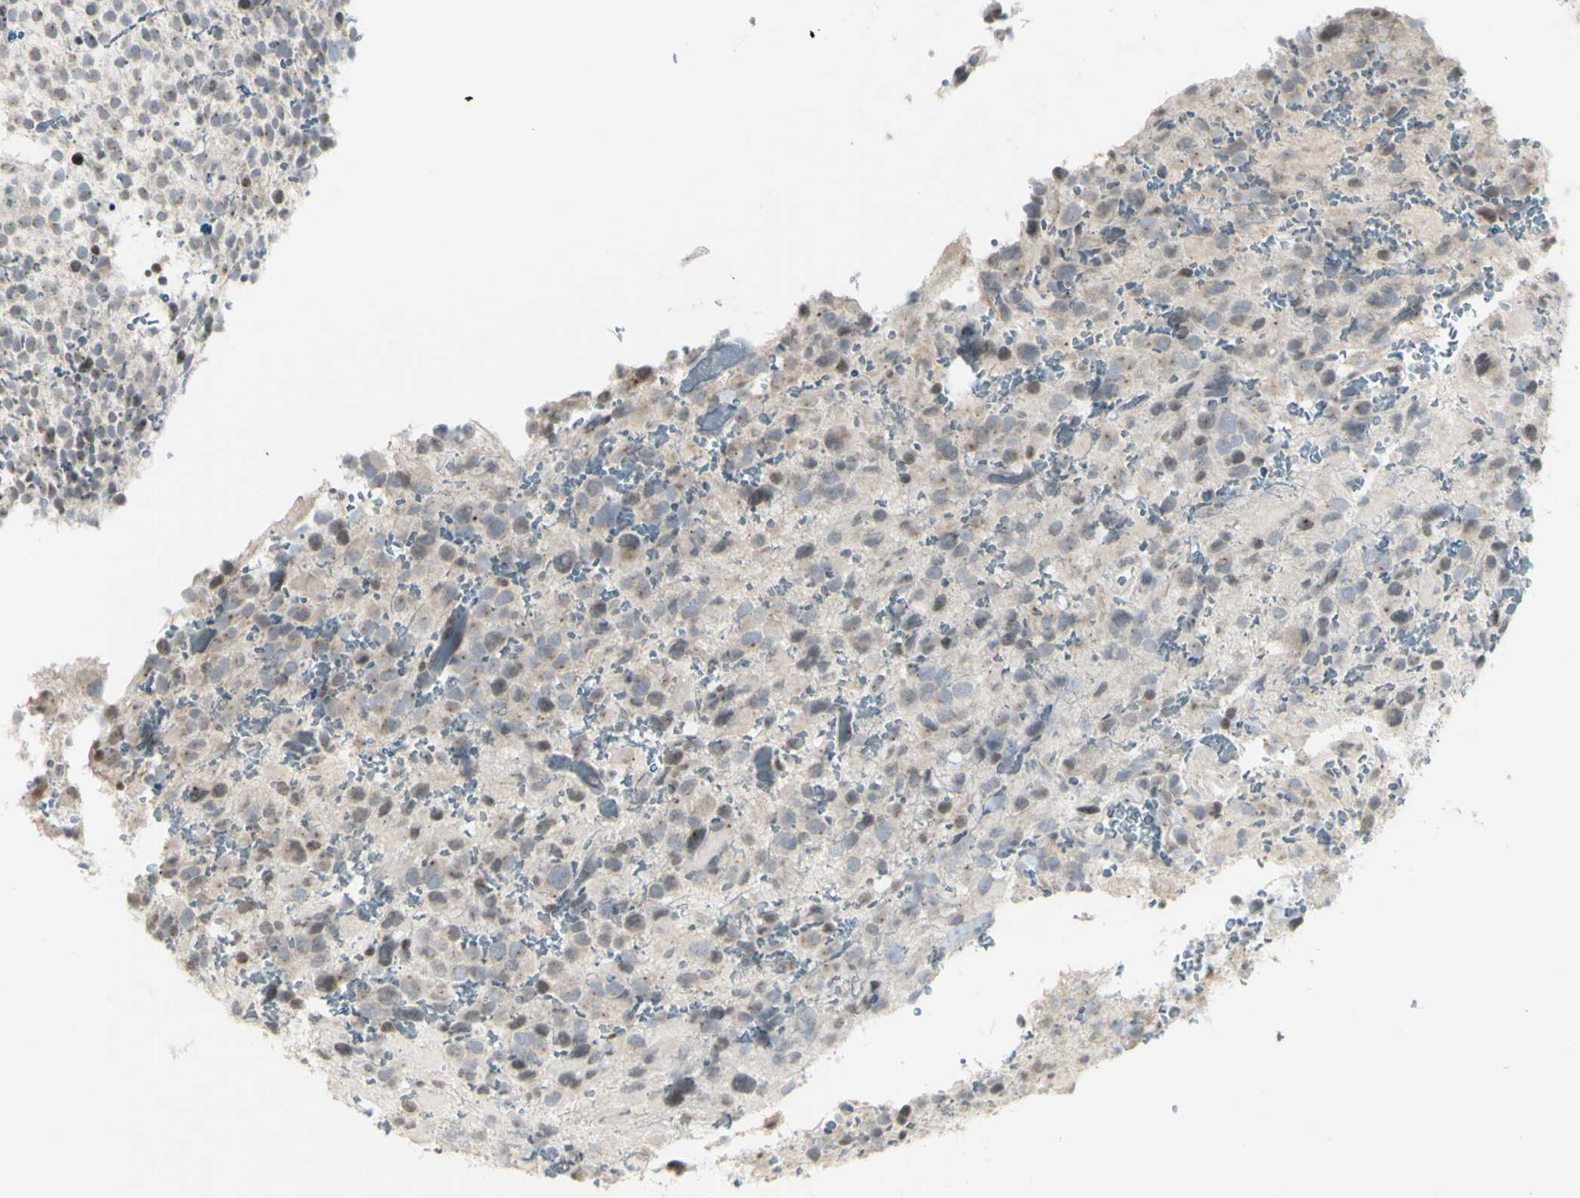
{"staining": {"intensity": "weak", "quantity": "<25%", "location": "nuclear"}, "tissue": "glioma", "cell_type": "Tumor cells", "image_type": "cancer", "snomed": [{"axis": "morphology", "description": "Glioma, malignant, High grade"}, {"axis": "topography", "description": "Brain"}], "caption": "DAB (3,3'-diaminobenzidine) immunohistochemical staining of glioma reveals no significant staining in tumor cells. Brightfield microscopy of immunohistochemistry stained with DAB (brown) and hematoxylin (blue), captured at high magnification.", "gene": "MUC5AC", "patient": {"sex": "male", "age": 48}}